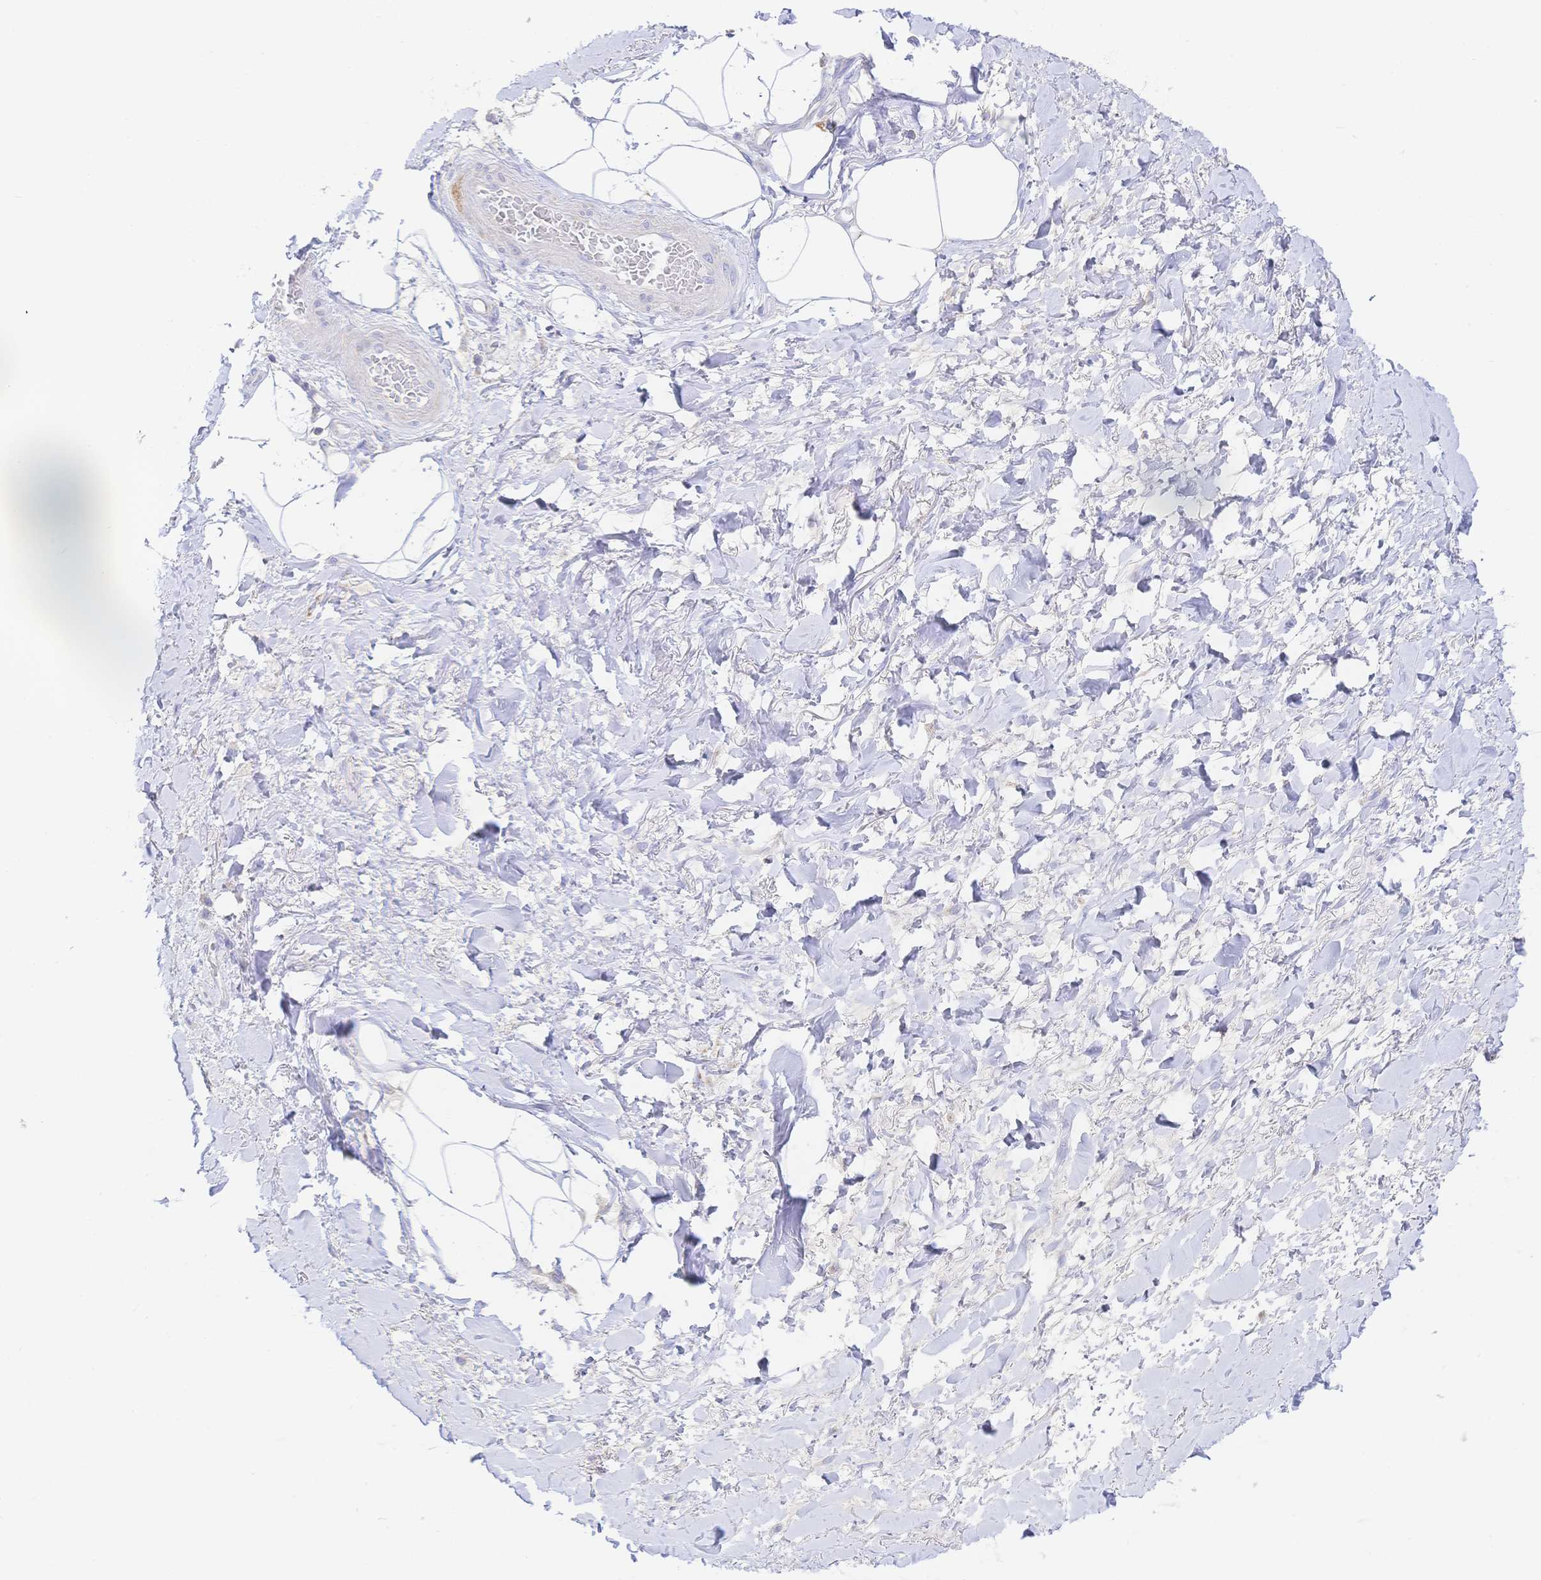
{"staining": {"intensity": "negative", "quantity": "none", "location": "none"}, "tissue": "adipose tissue", "cell_type": "Adipocytes", "image_type": "normal", "snomed": [{"axis": "morphology", "description": "Normal tissue, NOS"}, {"axis": "topography", "description": "Vagina"}, {"axis": "topography", "description": "Peripheral nerve tissue"}], "caption": "Protein analysis of normal adipose tissue demonstrates no significant positivity in adipocytes.", "gene": "SYNGR4", "patient": {"sex": "female", "age": 71}}